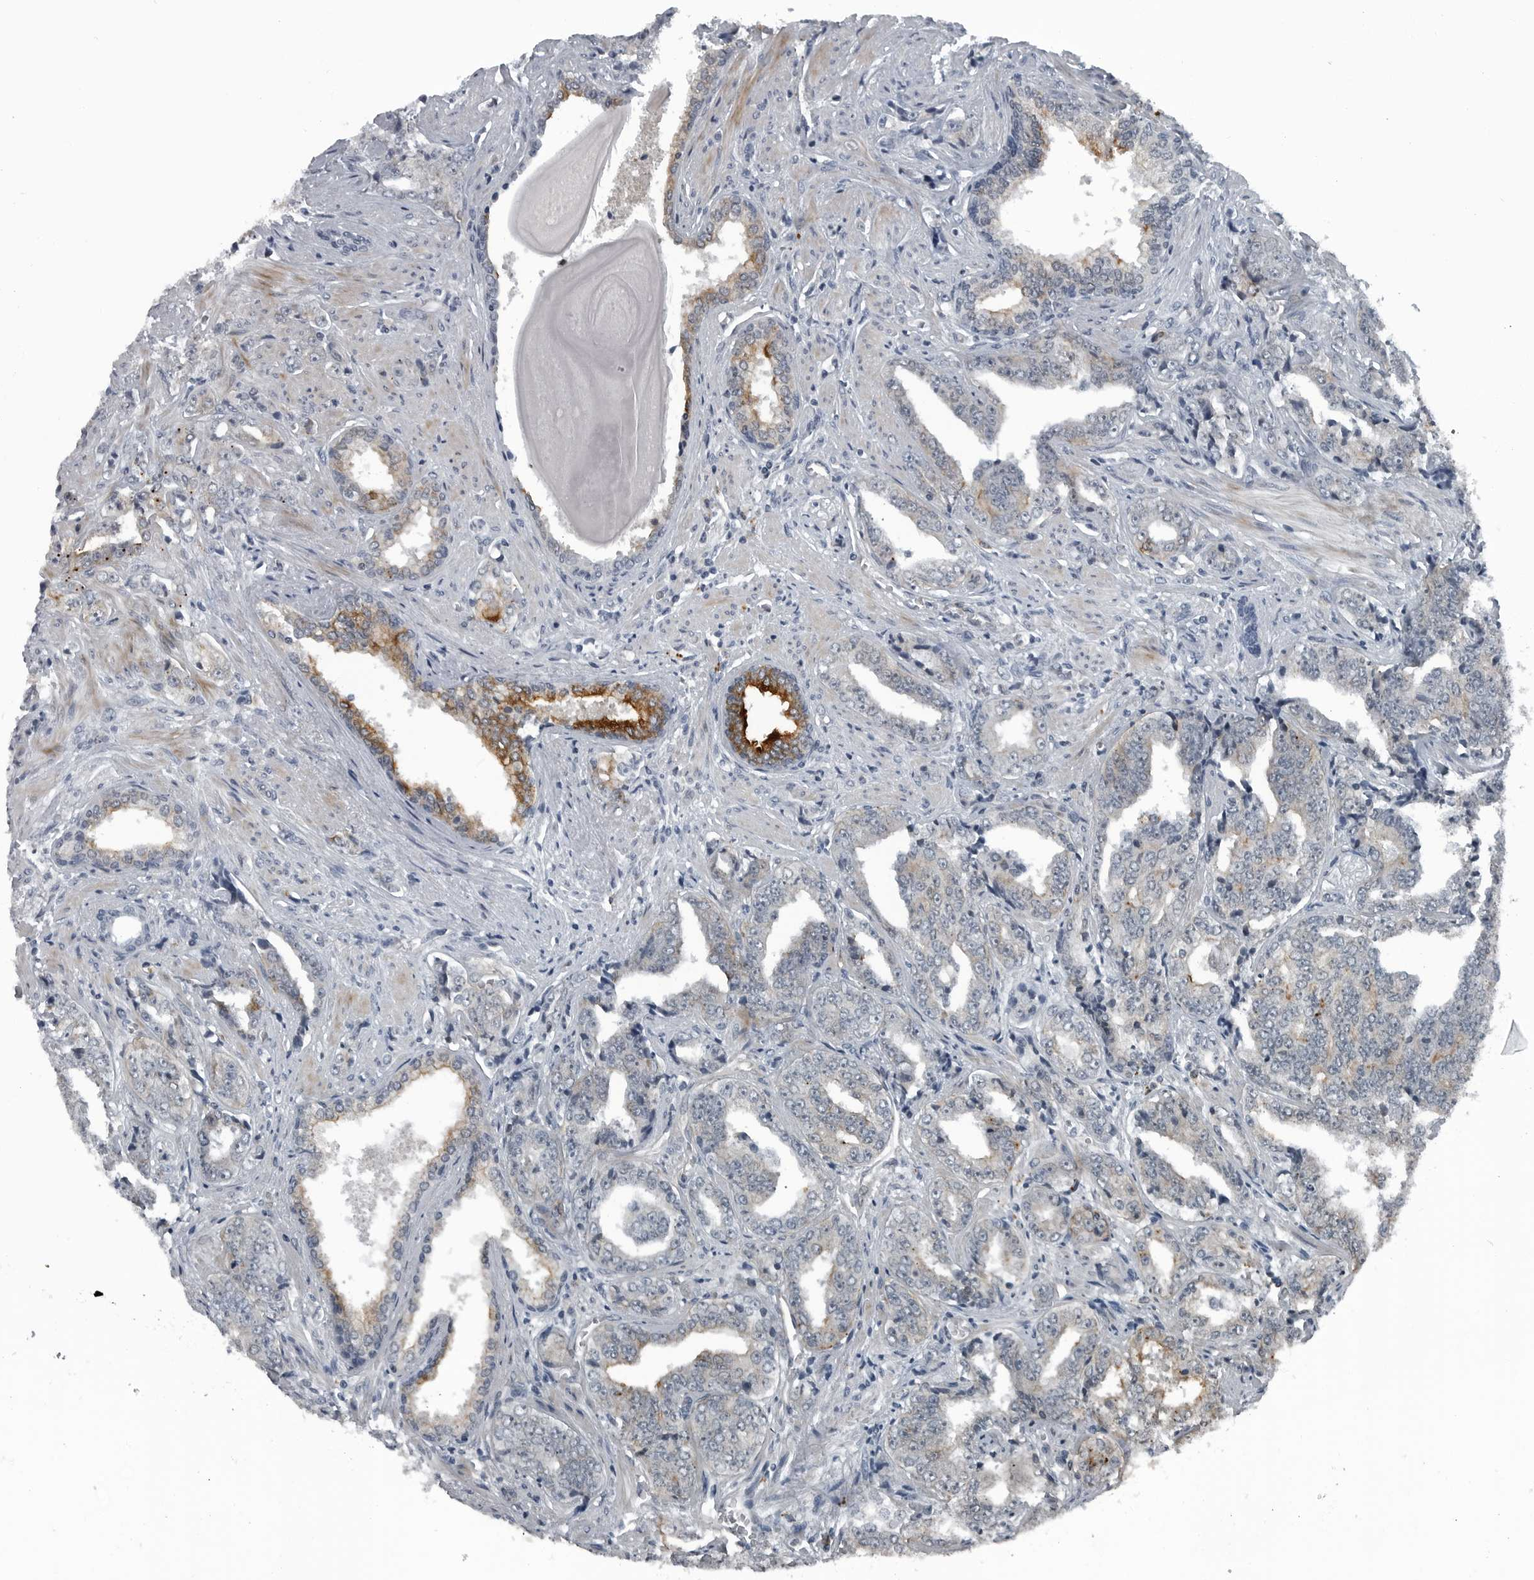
{"staining": {"intensity": "moderate", "quantity": "25%-75%", "location": "cytoplasmic/membranous"}, "tissue": "prostate cancer", "cell_type": "Tumor cells", "image_type": "cancer", "snomed": [{"axis": "morphology", "description": "Adenocarcinoma, High grade"}, {"axis": "topography", "description": "Prostate"}], "caption": "Immunohistochemistry (IHC) histopathology image of human prostate adenocarcinoma (high-grade) stained for a protein (brown), which reveals medium levels of moderate cytoplasmic/membranous expression in about 25%-75% of tumor cells.", "gene": "GAK", "patient": {"sex": "male", "age": 71}}